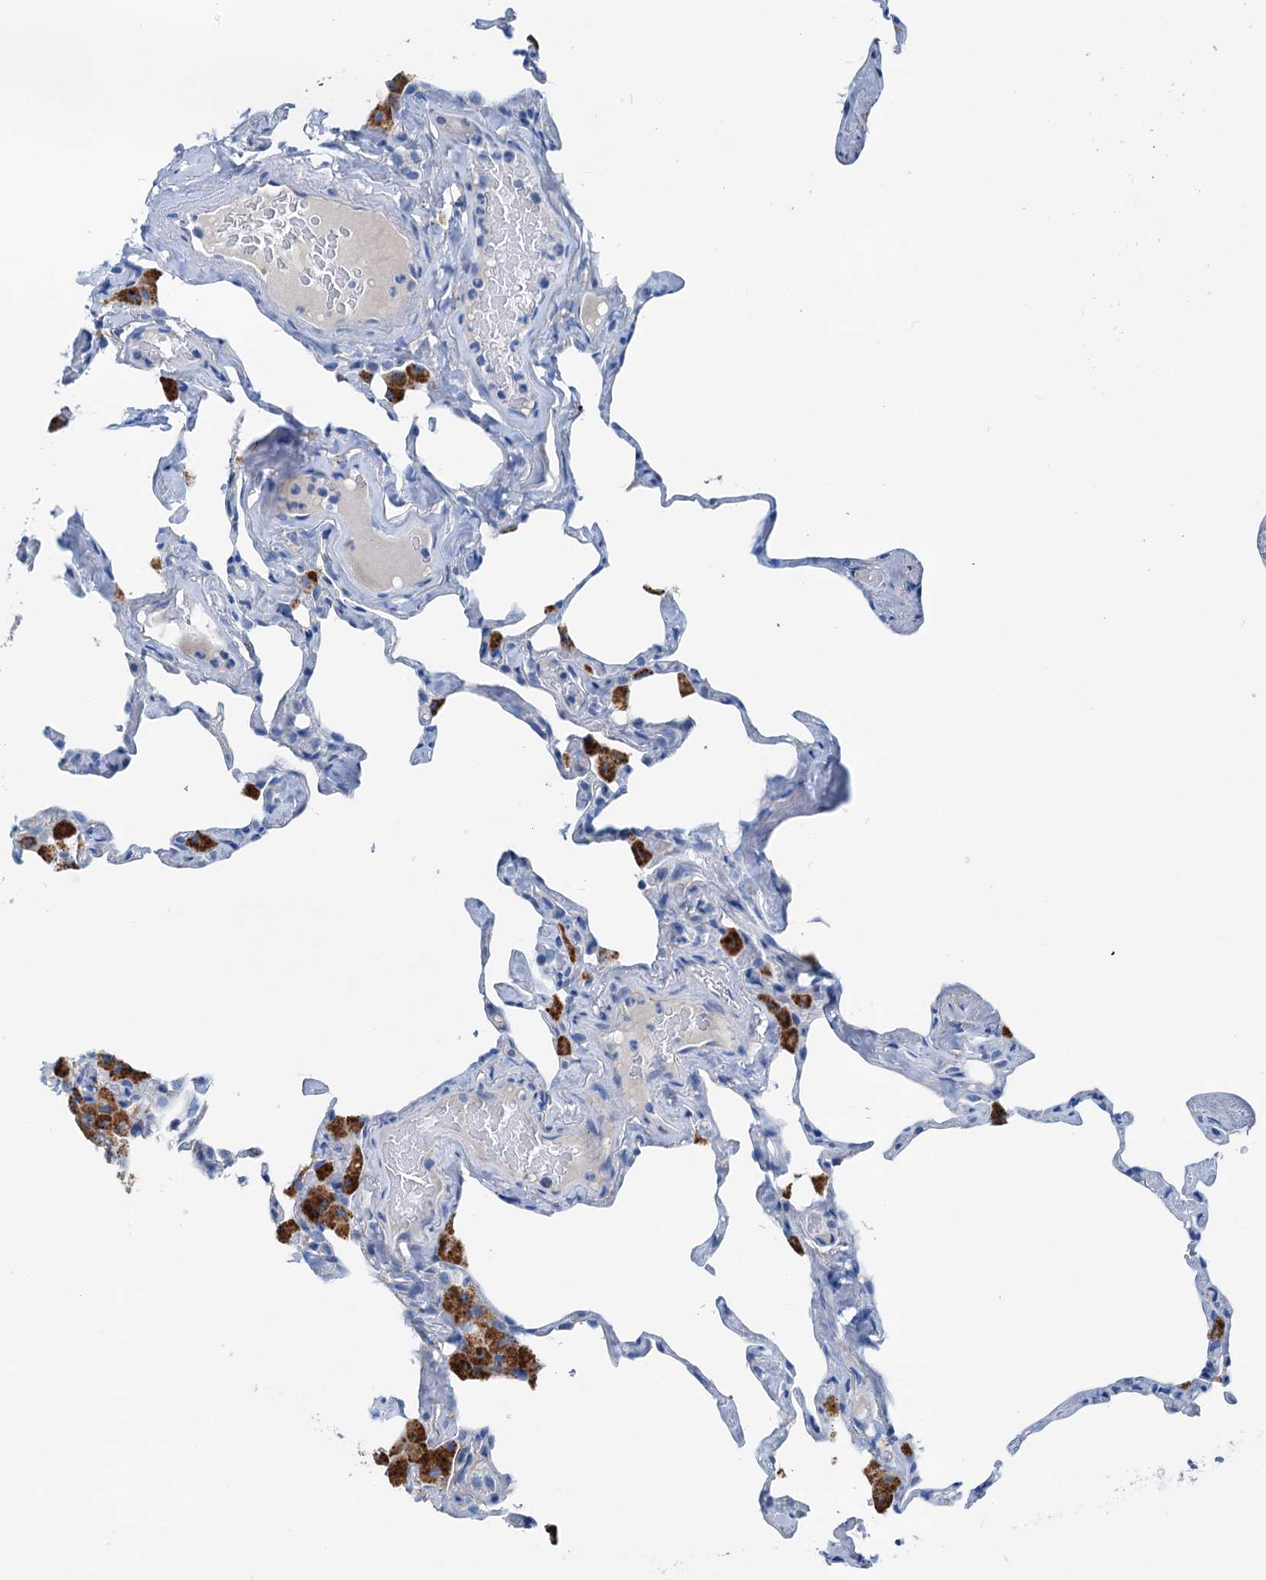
{"staining": {"intensity": "negative", "quantity": "none", "location": "none"}, "tissue": "lung", "cell_type": "Alveolar cells", "image_type": "normal", "snomed": [{"axis": "morphology", "description": "Normal tissue, NOS"}, {"axis": "topography", "description": "Lung"}], "caption": "Immunohistochemistry image of unremarkable lung: lung stained with DAB (3,3'-diaminobenzidine) demonstrates no significant protein positivity in alveolar cells.", "gene": "C1QTNF4", "patient": {"sex": "male", "age": 65}}